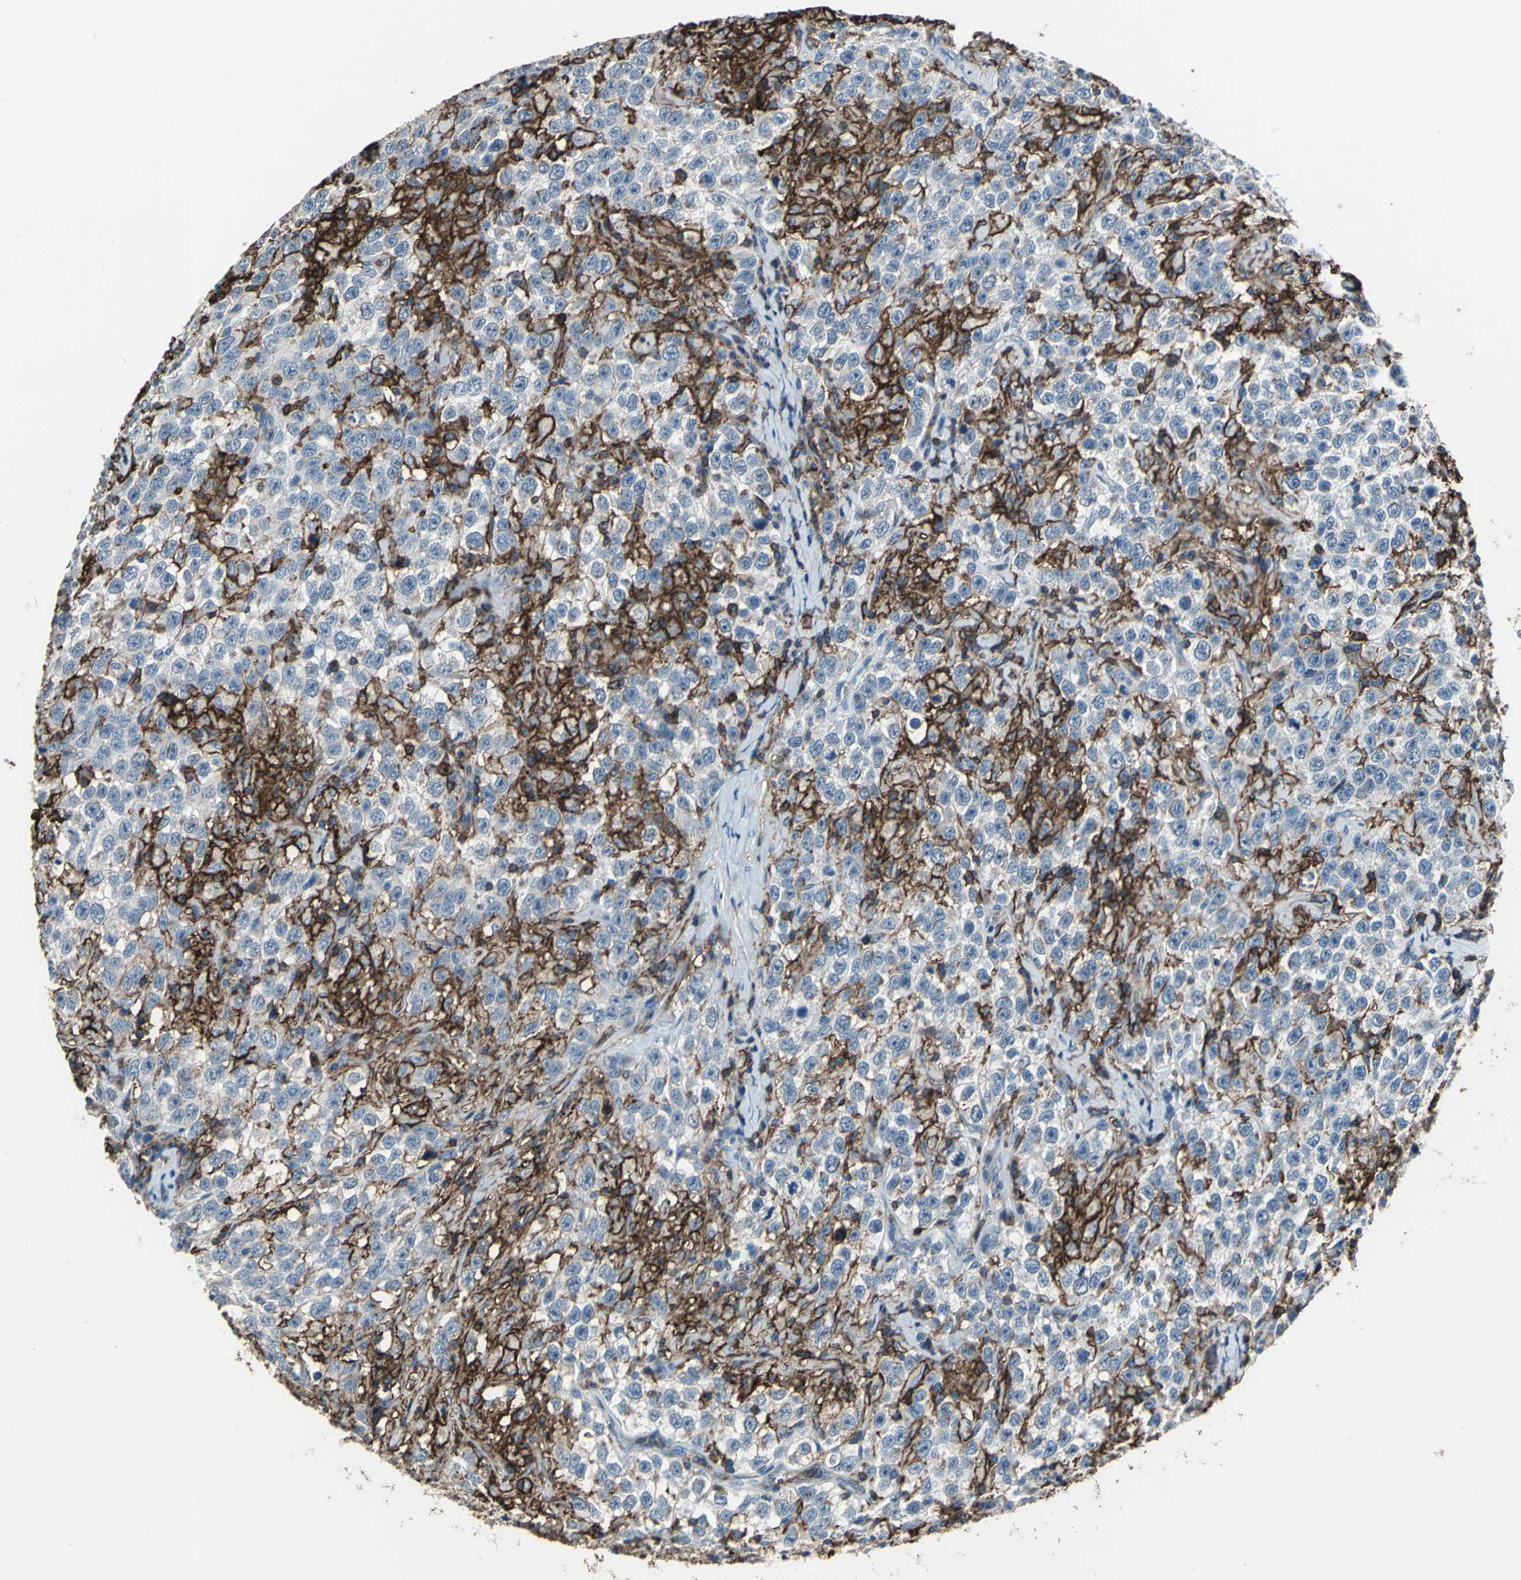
{"staining": {"intensity": "strong", "quantity": "25%-75%", "location": "cytoplasmic/membranous"}, "tissue": "testis cancer", "cell_type": "Tumor cells", "image_type": "cancer", "snomed": [{"axis": "morphology", "description": "Seminoma, NOS"}, {"axis": "topography", "description": "Testis"}], "caption": "Seminoma (testis) stained with a brown dye reveals strong cytoplasmic/membranous positive expression in about 25%-75% of tumor cells.", "gene": "CD44", "patient": {"sex": "male", "age": 41}}